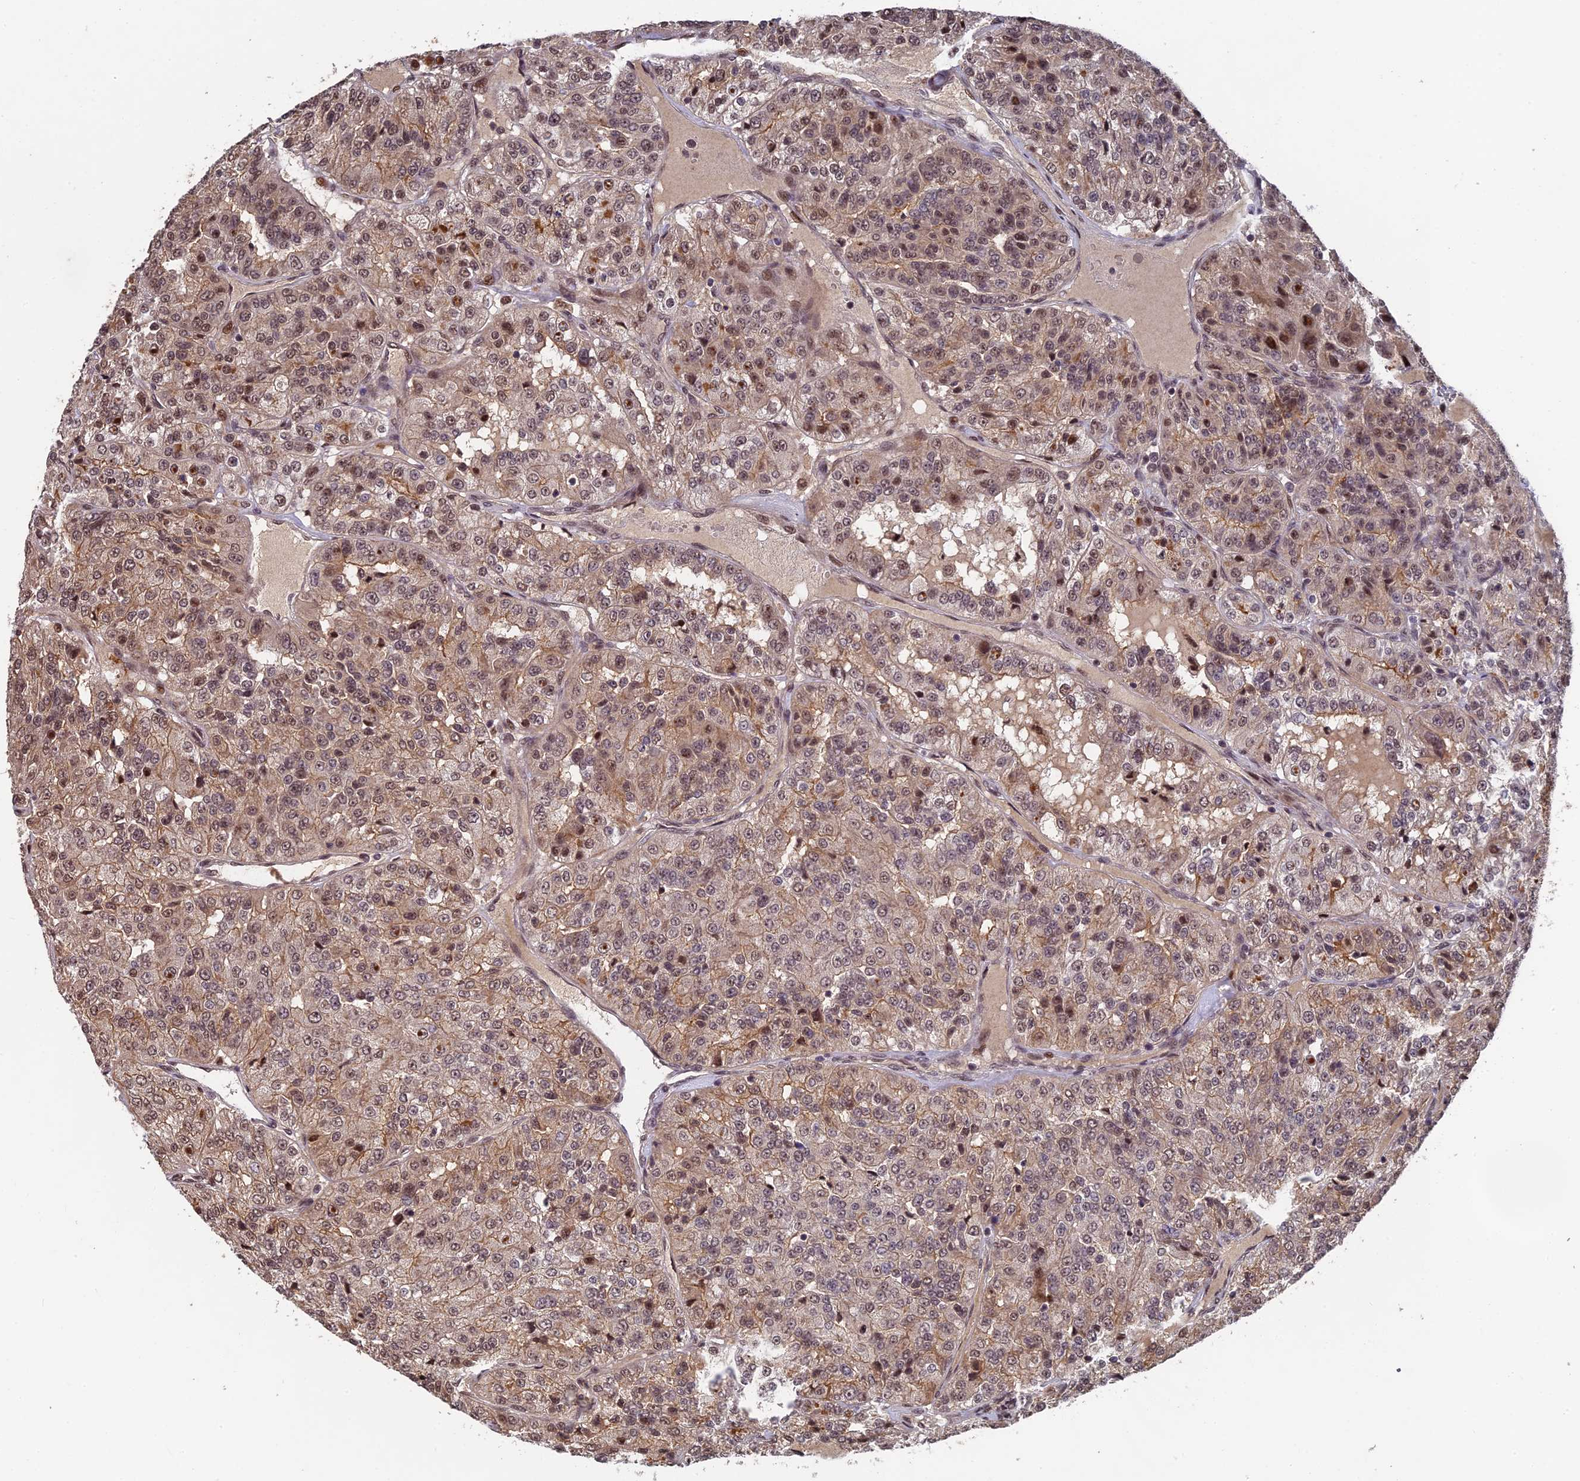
{"staining": {"intensity": "moderate", "quantity": ">75%", "location": "cytoplasmic/membranous,nuclear"}, "tissue": "renal cancer", "cell_type": "Tumor cells", "image_type": "cancer", "snomed": [{"axis": "morphology", "description": "Adenocarcinoma, NOS"}, {"axis": "topography", "description": "Kidney"}], "caption": "Renal adenocarcinoma was stained to show a protein in brown. There is medium levels of moderate cytoplasmic/membranous and nuclear expression in approximately >75% of tumor cells. (DAB (3,3'-diaminobenzidine) IHC with brightfield microscopy, high magnification).", "gene": "OSBPL1A", "patient": {"sex": "female", "age": 63}}